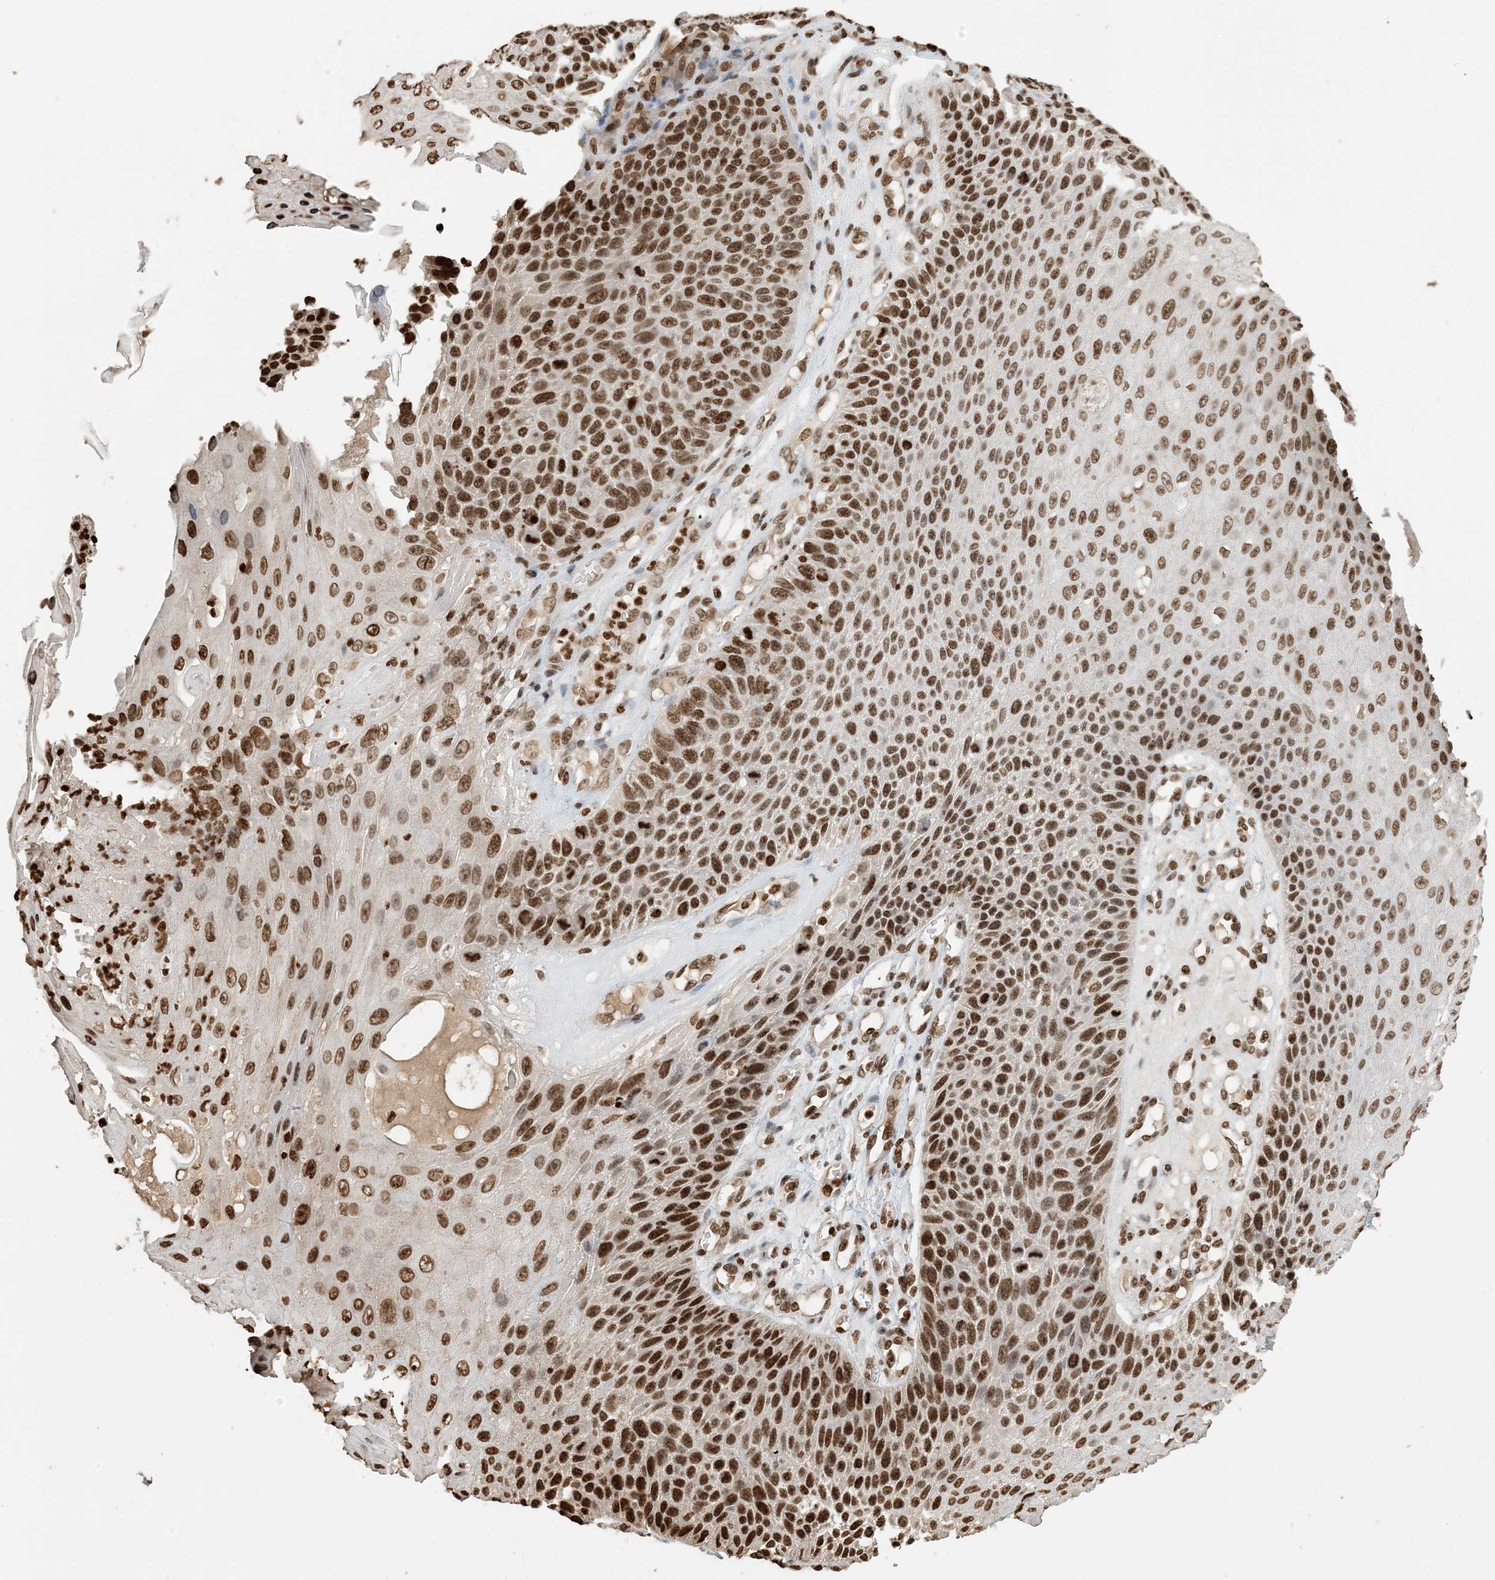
{"staining": {"intensity": "strong", "quantity": ">75%", "location": "nuclear"}, "tissue": "skin cancer", "cell_type": "Tumor cells", "image_type": "cancer", "snomed": [{"axis": "morphology", "description": "Squamous cell carcinoma, NOS"}, {"axis": "topography", "description": "Skin"}], "caption": "This histopathology image displays immunohistochemistry staining of human skin cancer (squamous cell carcinoma), with high strong nuclear expression in about >75% of tumor cells.", "gene": "H3-3B", "patient": {"sex": "female", "age": 88}}